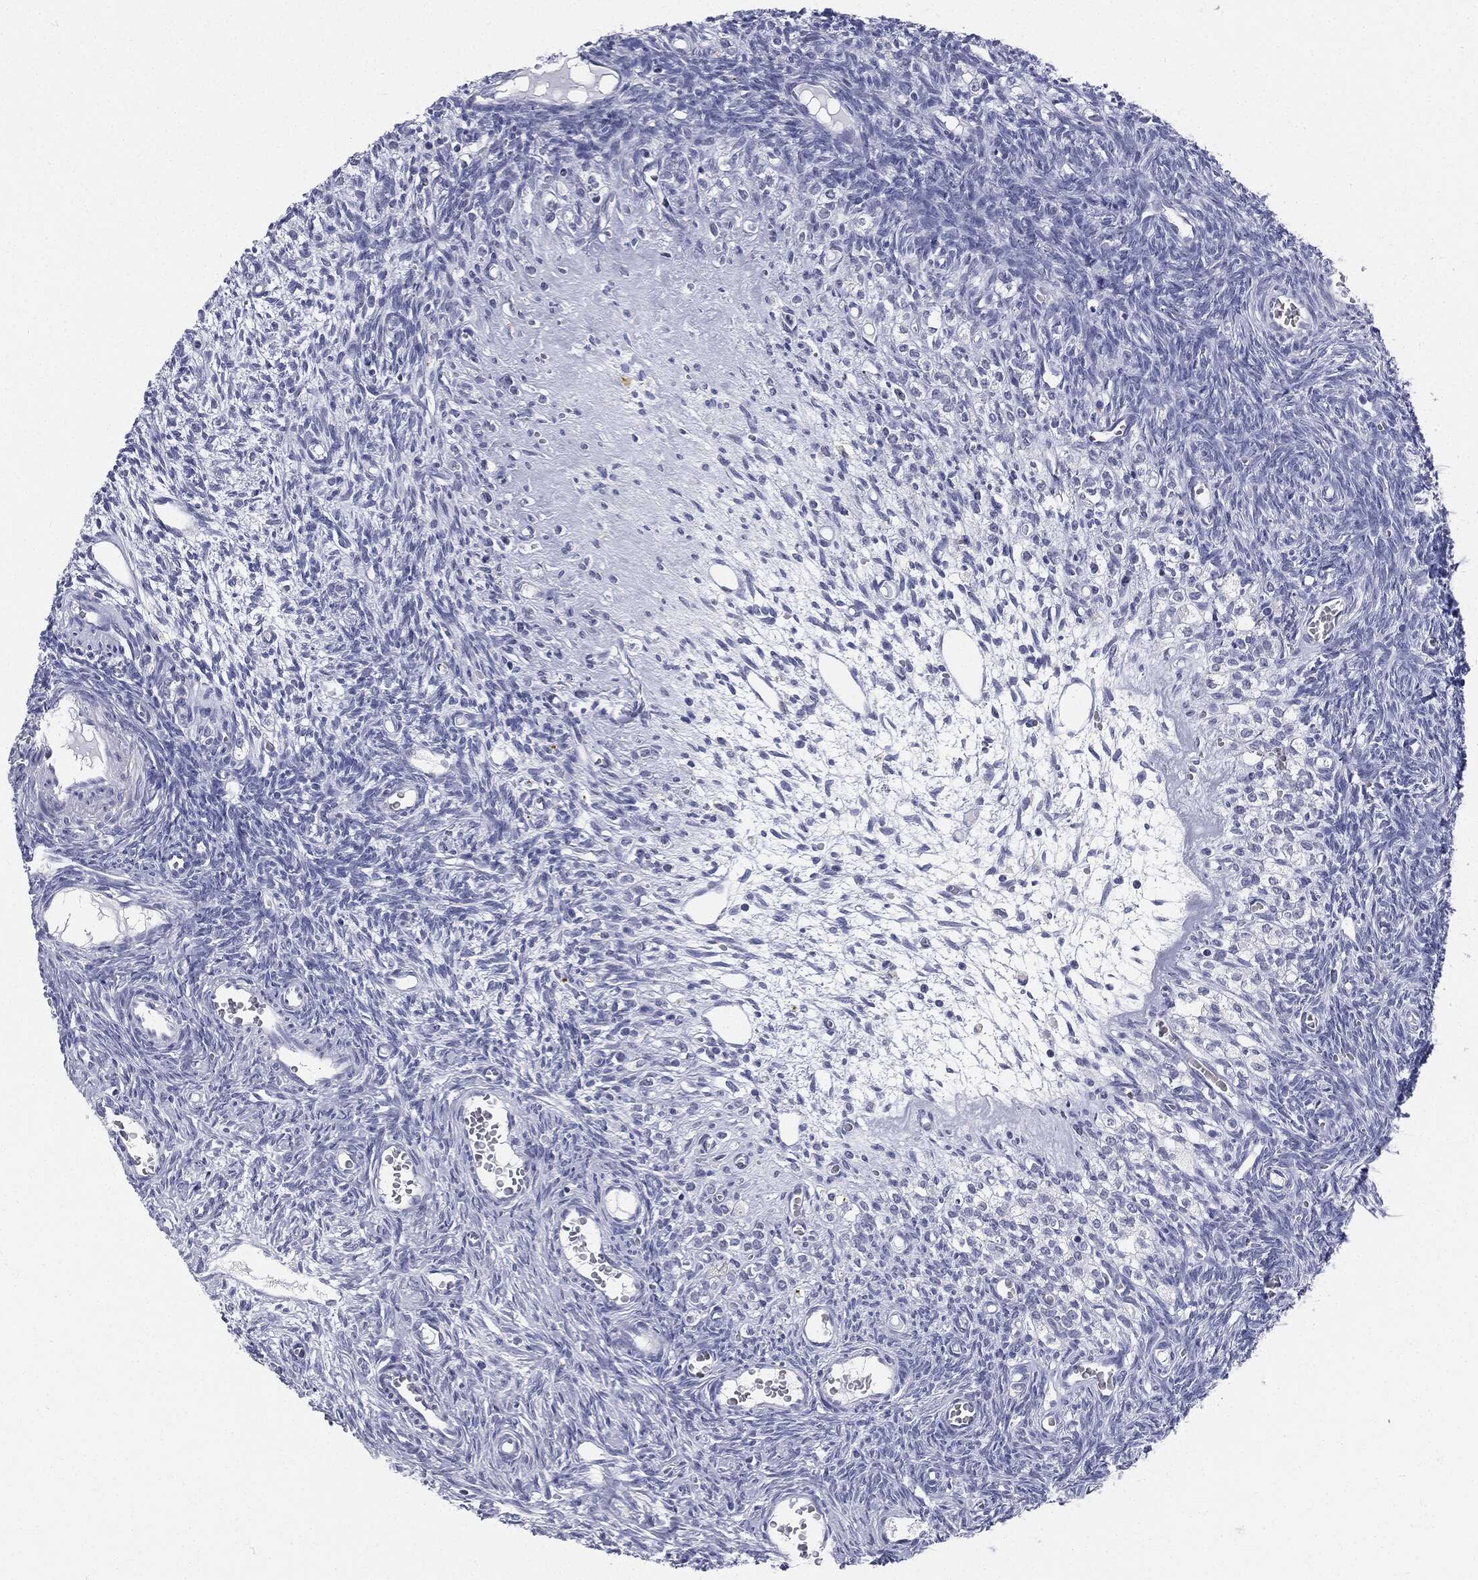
{"staining": {"intensity": "negative", "quantity": "none", "location": "none"}, "tissue": "ovary", "cell_type": "Ovarian stroma cells", "image_type": "normal", "snomed": [{"axis": "morphology", "description": "Normal tissue, NOS"}, {"axis": "topography", "description": "Ovary"}], "caption": "Ovary stained for a protein using immunohistochemistry (IHC) reveals no expression ovarian stroma cells.", "gene": "MLLT10", "patient": {"sex": "female", "age": 27}}